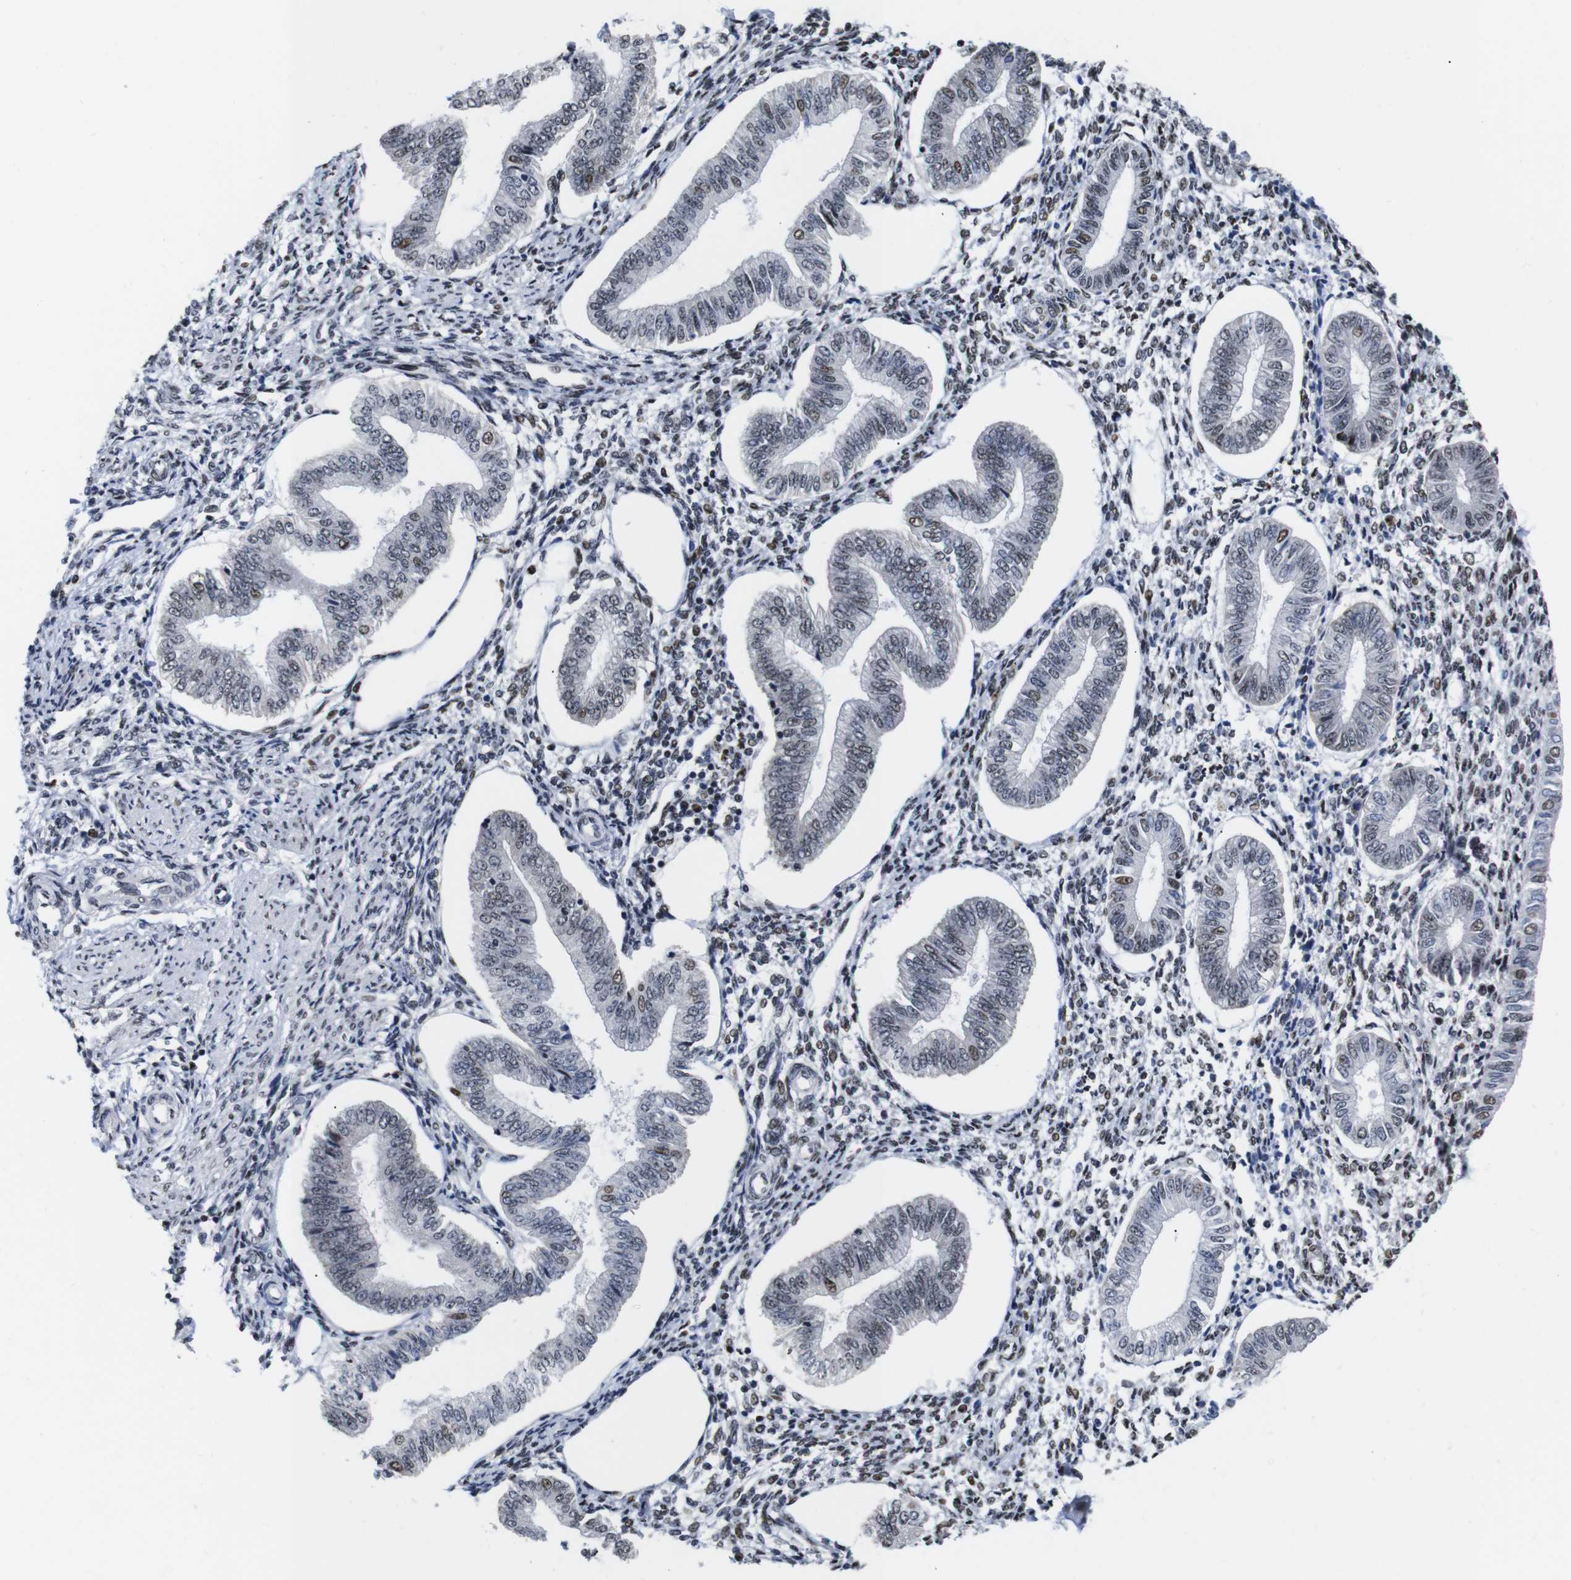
{"staining": {"intensity": "weak", "quantity": "<25%", "location": "nuclear"}, "tissue": "endometrium", "cell_type": "Cells in endometrial stroma", "image_type": "normal", "snomed": [{"axis": "morphology", "description": "Normal tissue, NOS"}, {"axis": "topography", "description": "Endometrium"}], "caption": "This is an immunohistochemistry (IHC) histopathology image of unremarkable endometrium. There is no staining in cells in endometrial stroma.", "gene": "GATA6", "patient": {"sex": "female", "age": 50}}